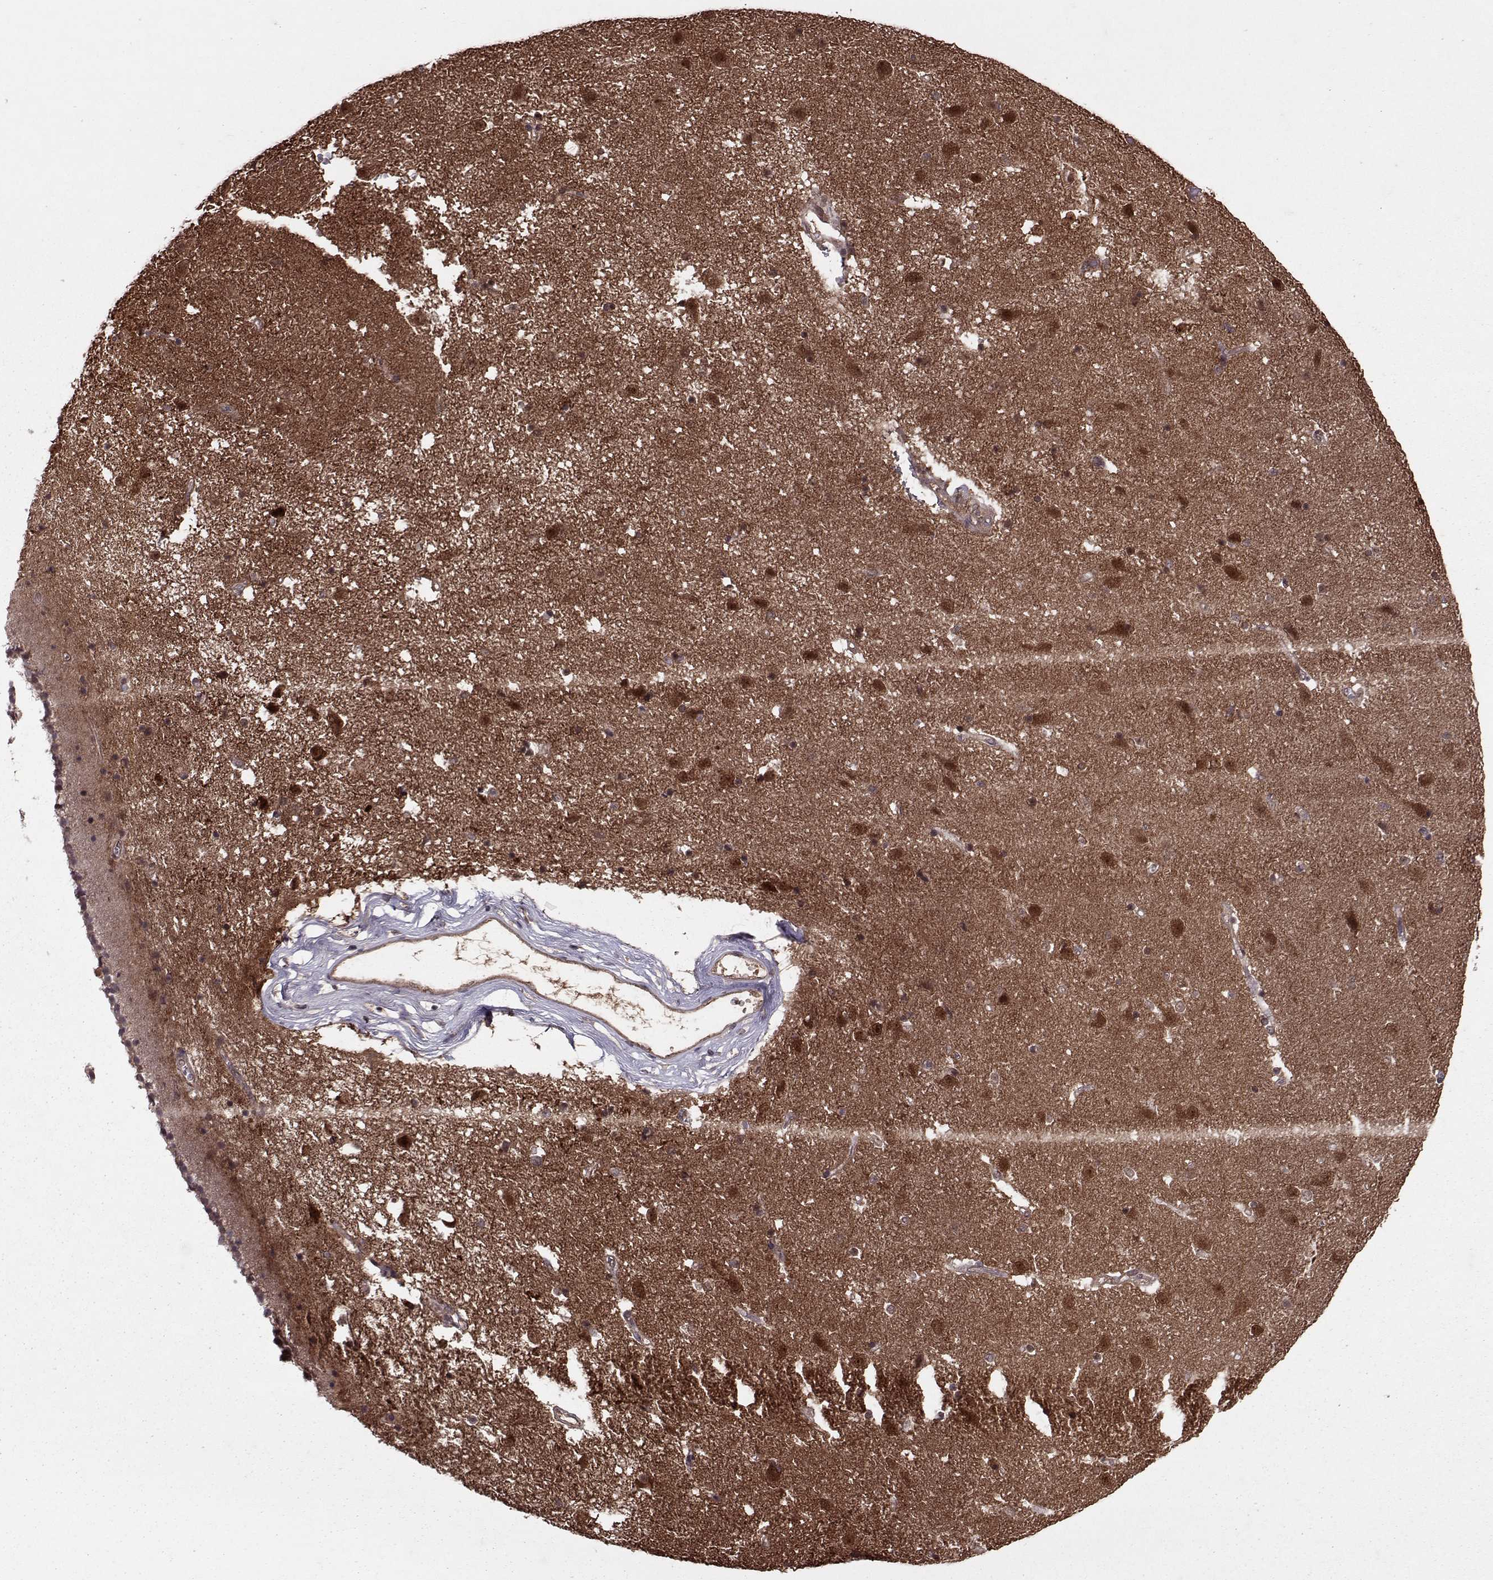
{"staining": {"intensity": "negative", "quantity": "none", "location": "none"}, "tissue": "caudate", "cell_type": "Glial cells", "image_type": "normal", "snomed": [{"axis": "morphology", "description": "Normal tissue, NOS"}, {"axis": "topography", "description": "Lateral ventricle wall"}], "caption": "Immunohistochemical staining of unremarkable human caudate shows no significant expression in glial cells. The staining is performed using DAB brown chromogen with nuclei counter-stained in using hematoxylin.", "gene": "PPP2R2A", "patient": {"sex": "female", "age": 71}}